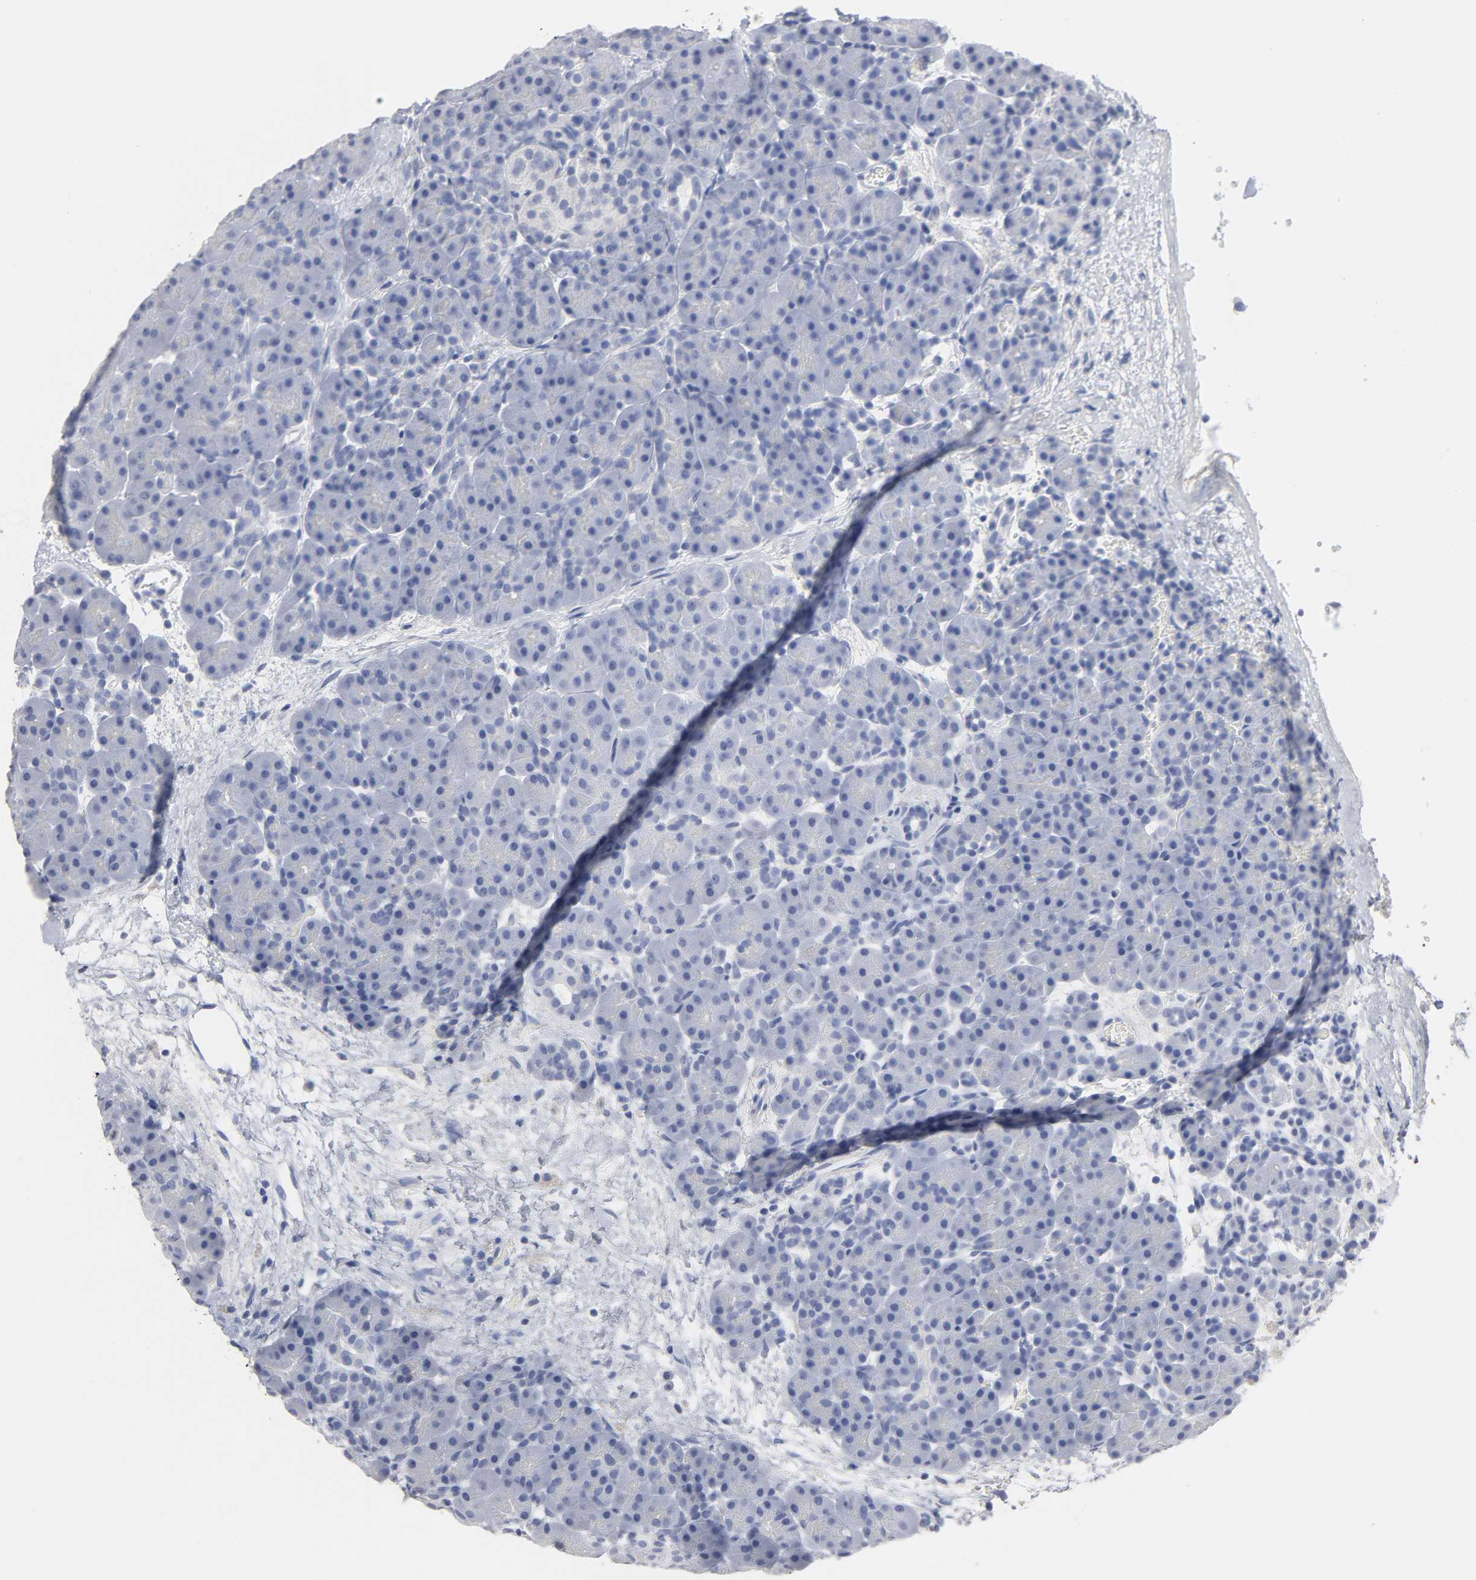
{"staining": {"intensity": "negative", "quantity": "none", "location": "none"}, "tissue": "pancreas", "cell_type": "Exocrine glandular cells", "image_type": "normal", "snomed": [{"axis": "morphology", "description": "Normal tissue, NOS"}, {"axis": "topography", "description": "Pancreas"}], "caption": "This is a photomicrograph of immunohistochemistry (IHC) staining of unremarkable pancreas, which shows no staining in exocrine glandular cells.", "gene": "SLCO1B3", "patient": {"sex": "male", "age": 66}}